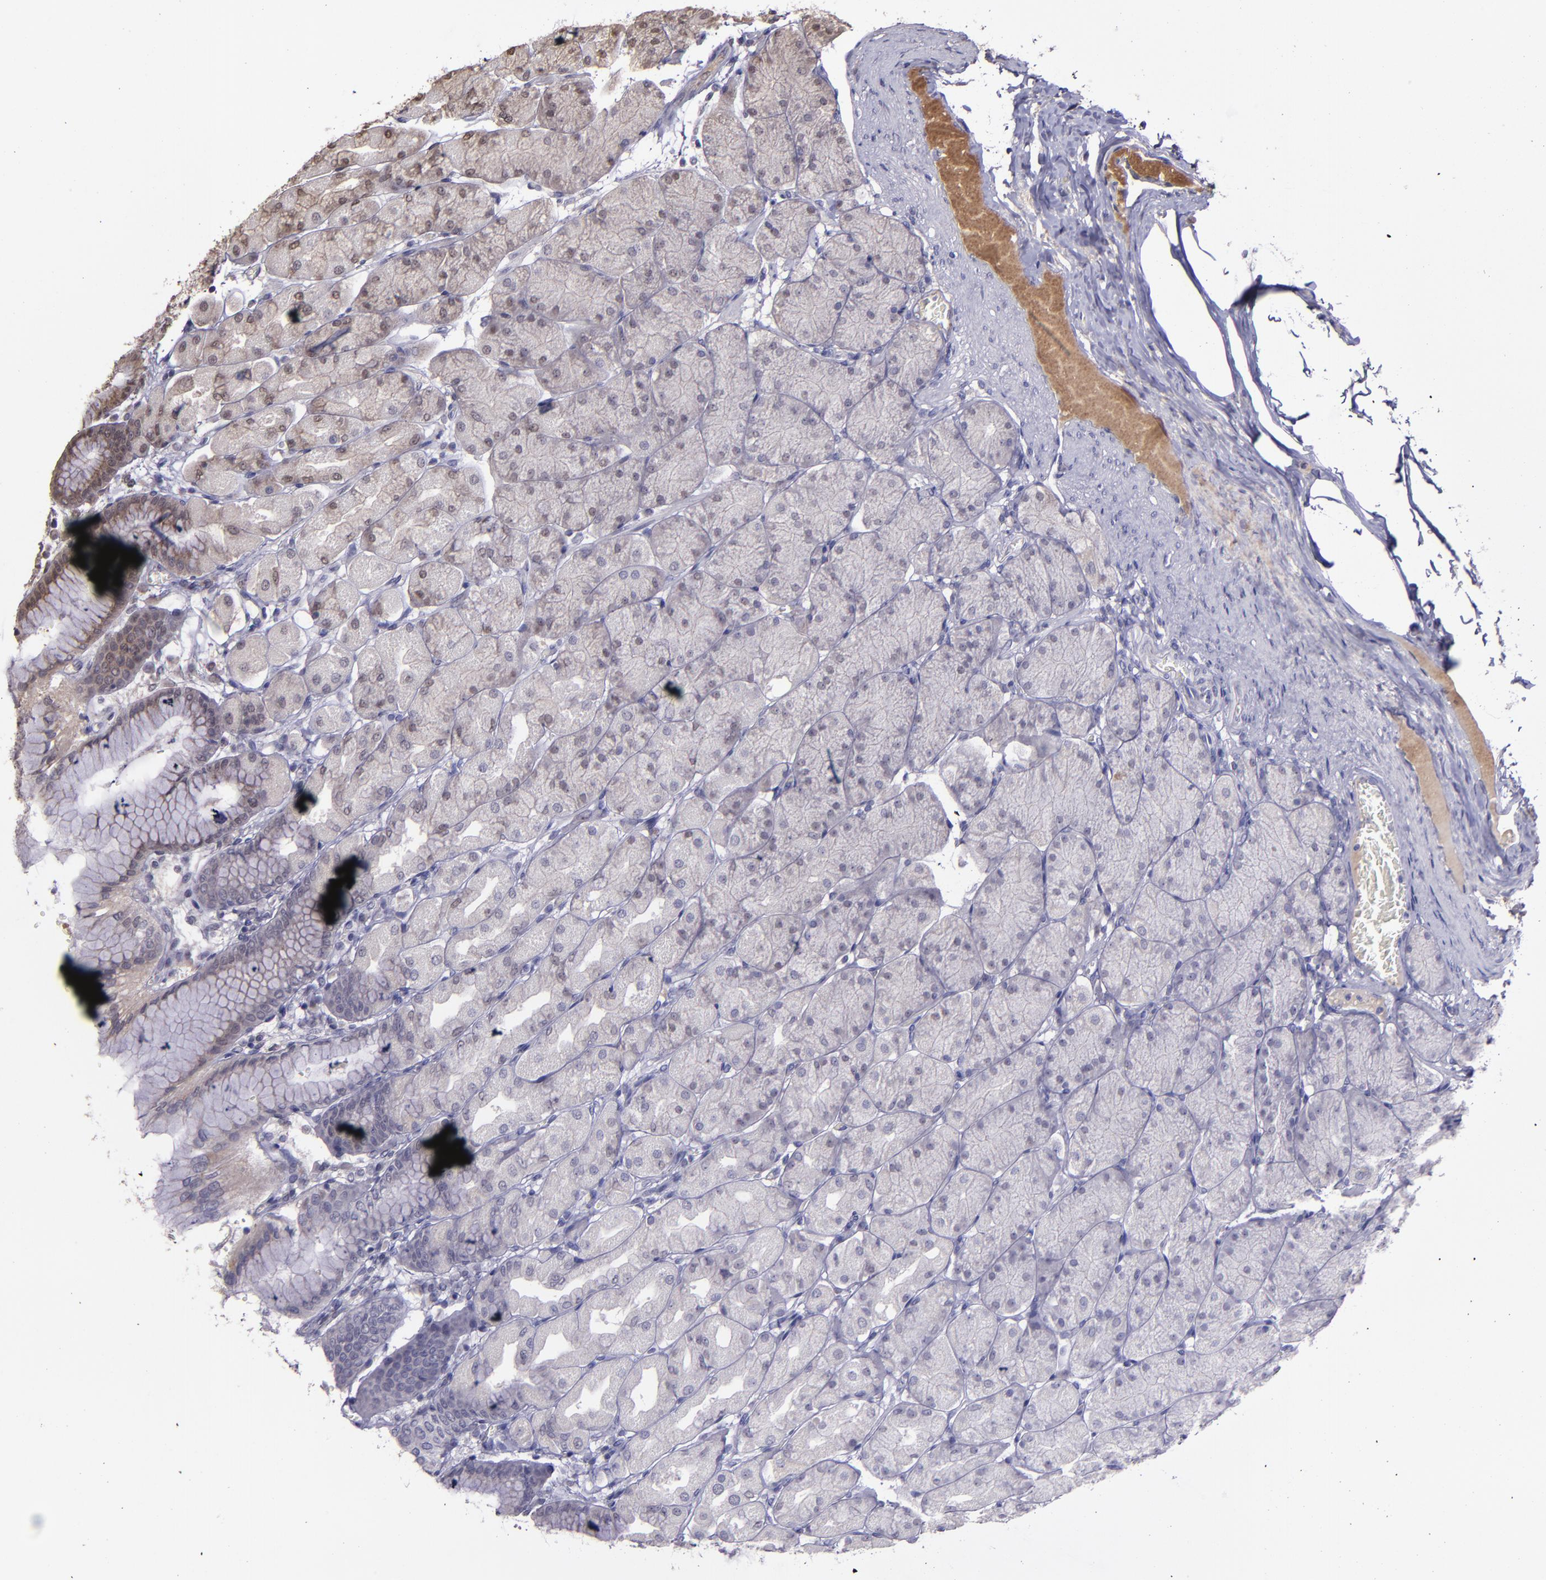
{"staining": {"intensity": "moderate", "quantity": "<25%", "location": "cytoplasmic/membranous,nuclear"}, "tissue": "stomach", "cell_type": "Glandular cells", "image_type": "normal", "snomed": [{"axis": "morphology", "description": "Normal tissue, NOS"}, {"axis": "topography", "description": "Stomach, upper"}], "caption": "A micrograph of human stomach stained for a protein reveals moderate cytoplasmic/membranous,nuclear brown staining in glandular cells.", "gene": "SERPINF2", "patient": {"sex": "female", "age": 56}}